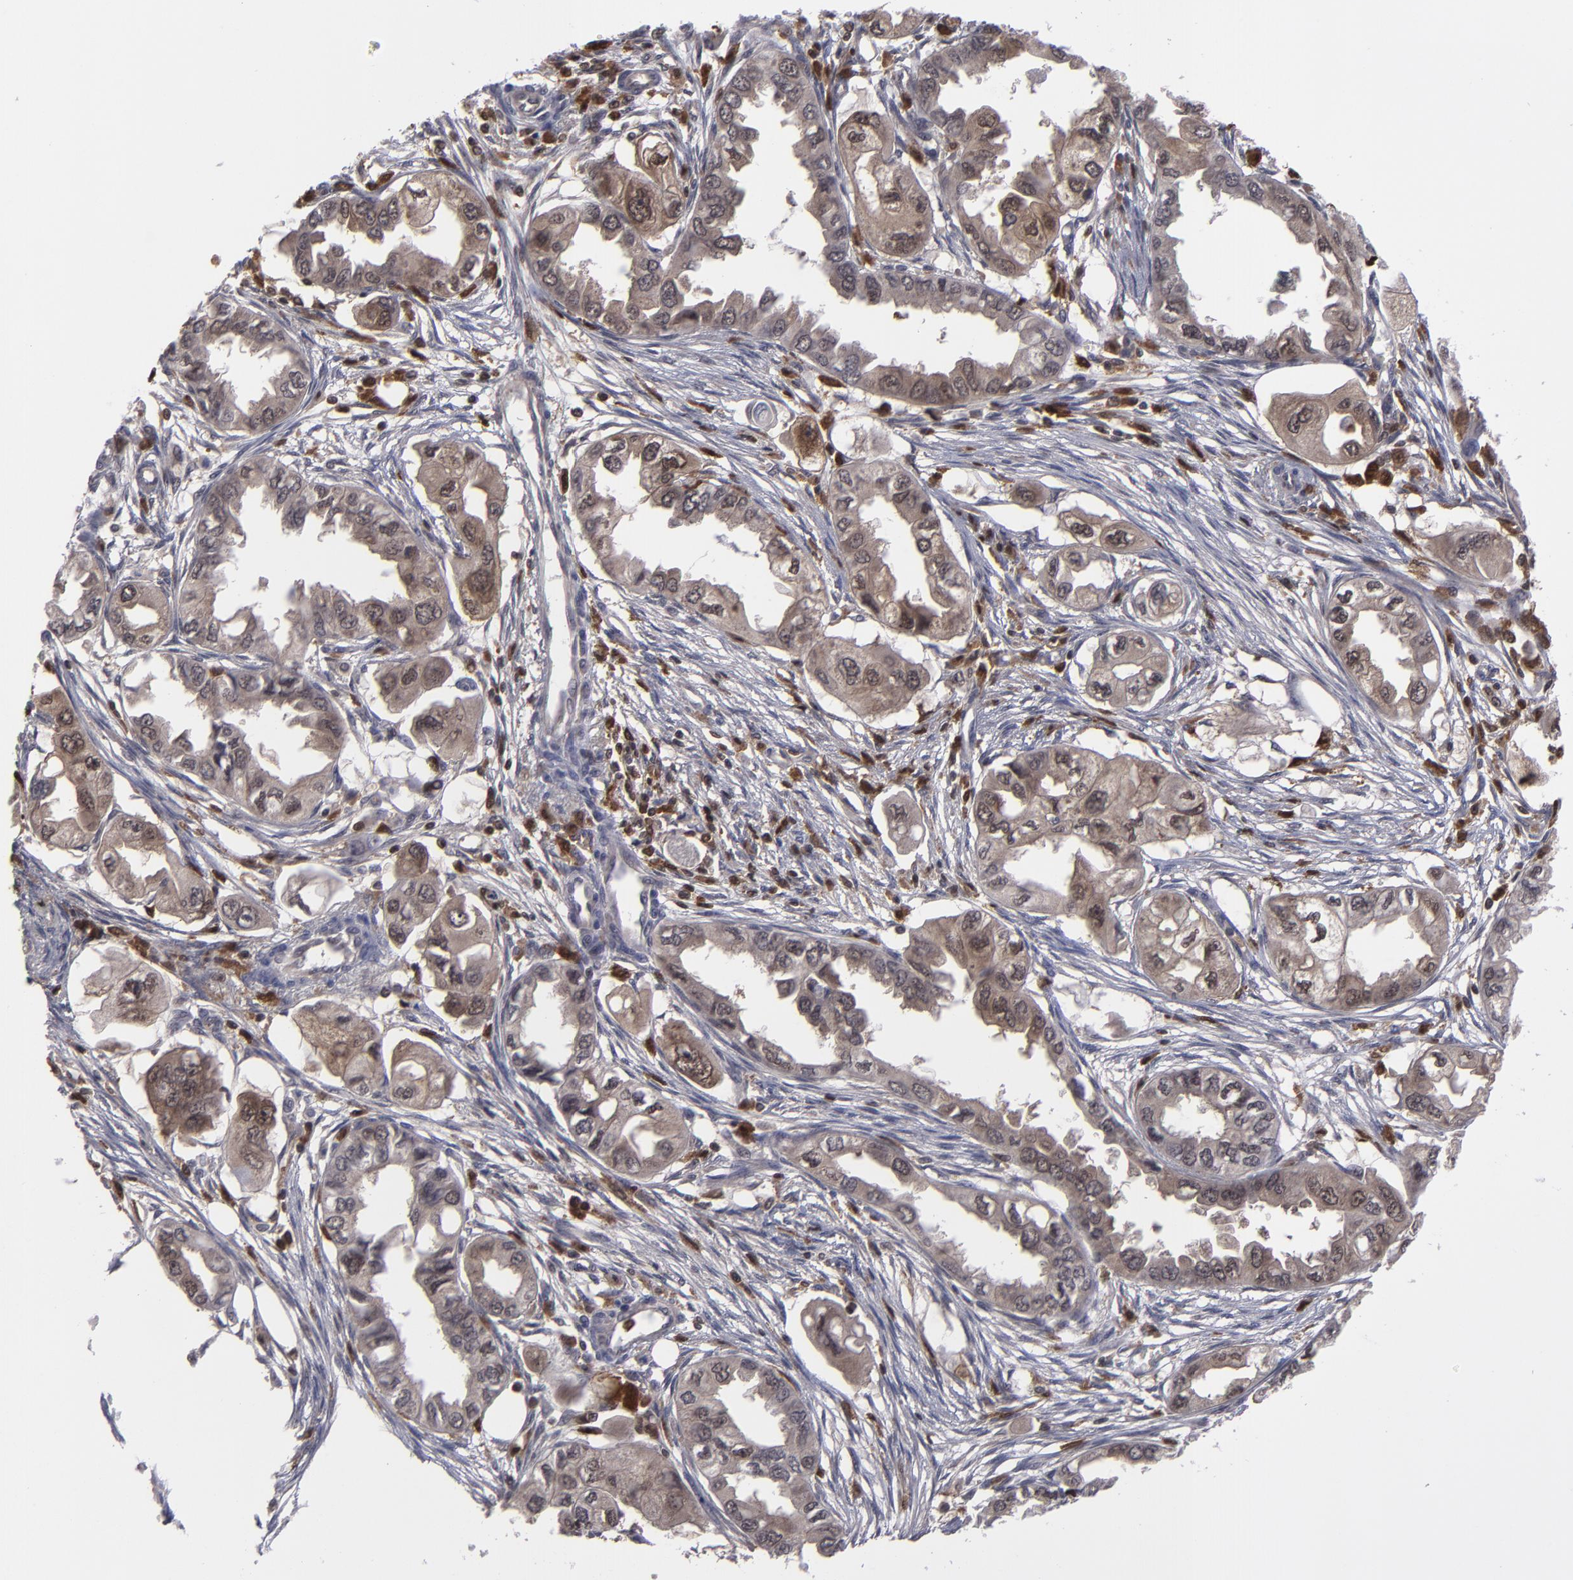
{"staining": {"intensity": "weak", "quantity": ">75%", "location": "cytoplasmic/membranous,nuclear"}, "tissue": "endometrial cancer", "cell_type": "Tumor cells", "image_type": "cancer", "snomed": [{"axis": "morphology", "description": "Adenocarcinoma, NOS"}, {"axis": "topography", "description": "Endometrium"}], "caption": "This is a photomicrograph of IHC staining of endometrial adenocarcinoma, which shows weak expression in the cytoplasmic/membranous and nuclear of tumor cells.", "gene": "GRB2", "patient": {"sex": "female", "age": 67}}